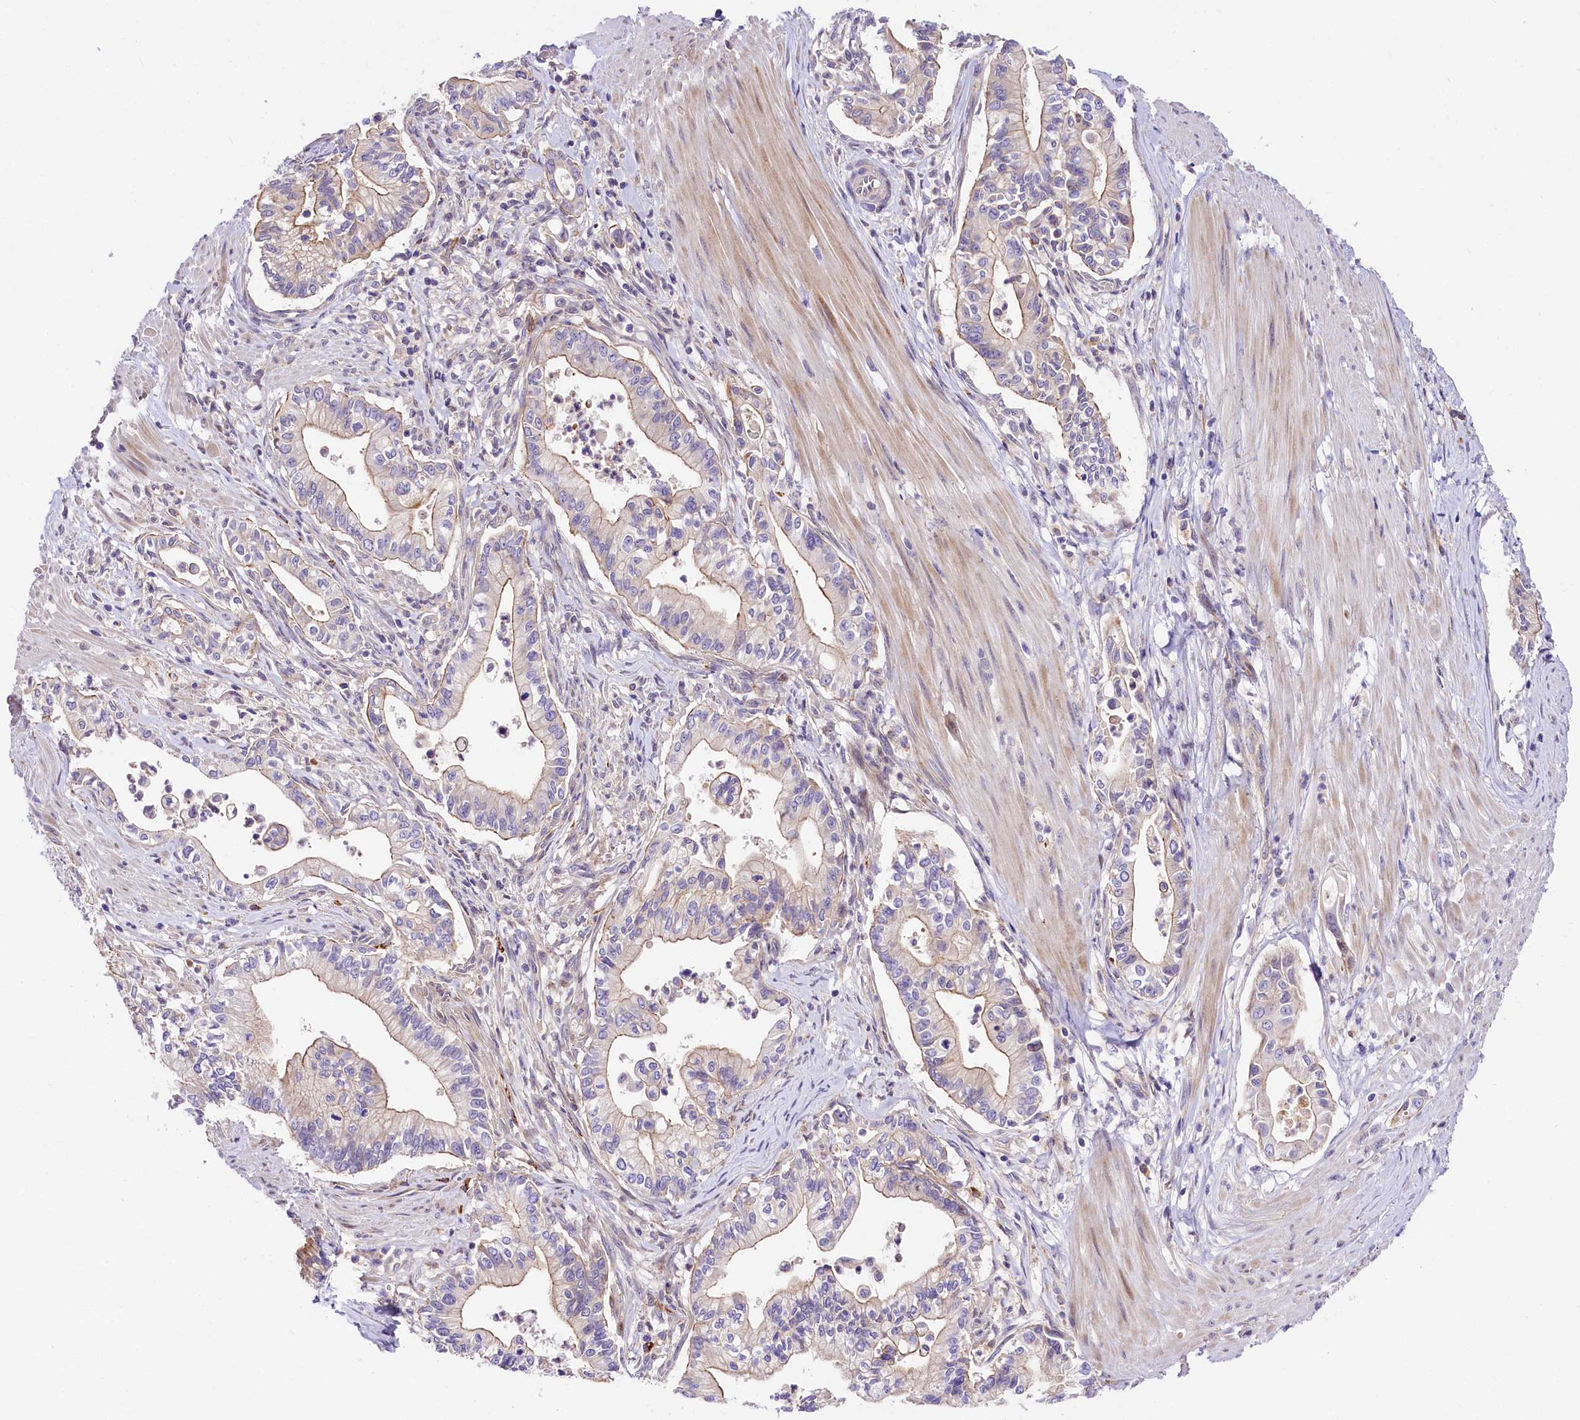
{"staining": {"intensity": "moderate", "quantity": "<25%", "location": "cytoplasmic/membranous"}, "tissue": "pancreatic cancer", "cell_type": "Tumor cells", "image_type": "cancer", "snomed": [{"axis": "morphology", "description": "Adenocarcinoma, NOS"}, {"axis": "topography", "description": "Pancreas"}], "caption": "Pancreatic cancer tissue reveals moderate cytoplasmic/membranous expression in approximately <25% of tumor cells, visualized by immunohistochemistry.", "gene": "ARMC6", "patient": {"sex": "male", "age": 78}}